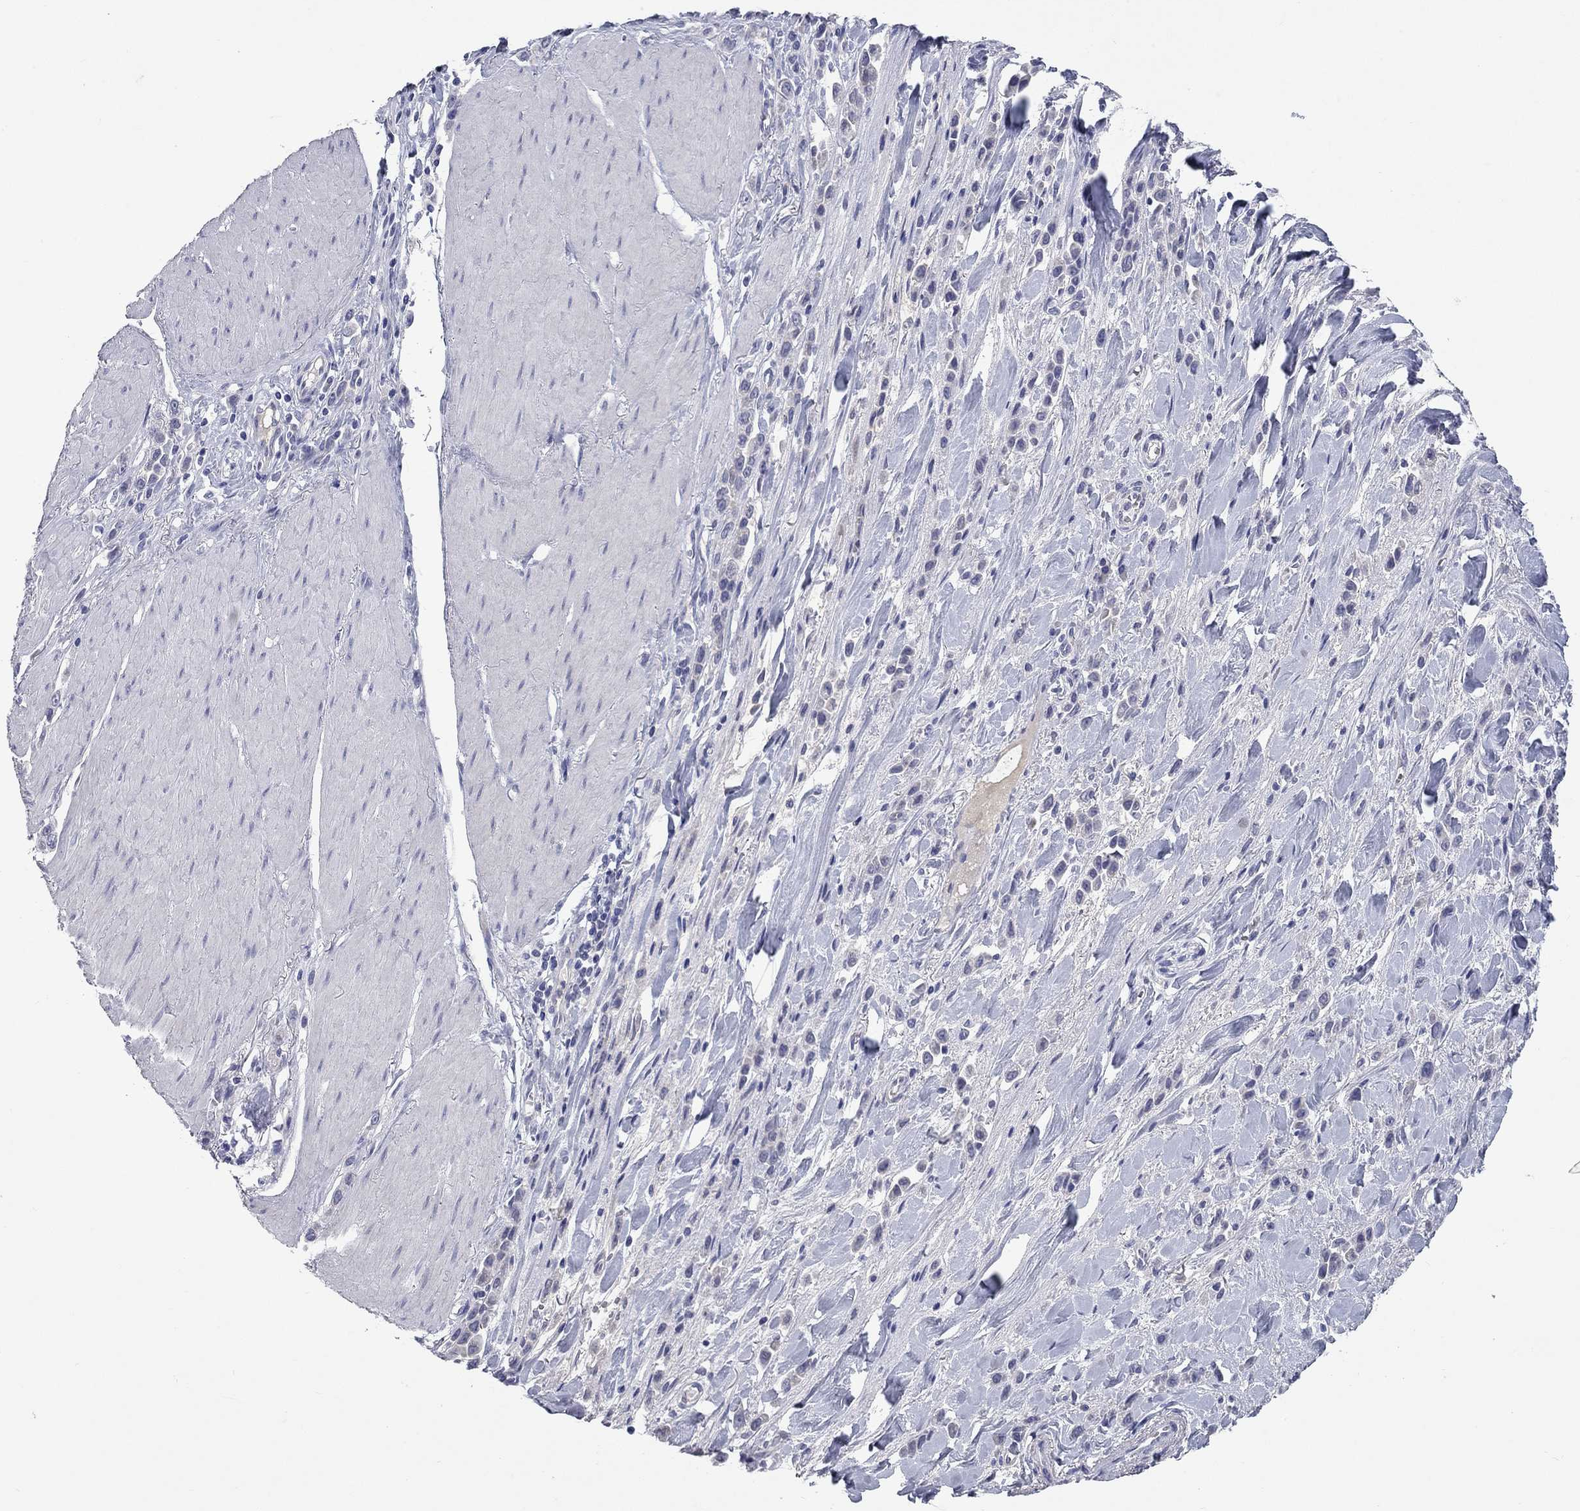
{"staining": {"intensity": "negative", "quantity": "none", "location": "none"}, "tissue": "stomach cancer", "cell_type": "Tumor cells", "image_type": "cancer", "snomed": [{"axis": "morphology", "description": "Adenocarcinoma, NOS"}, {"axis": "topography", "description": "Stomach"}], "caption": "Tumor cells are negative for brown protein staining in adenocarcinoma (stomach). (DAB (3,3'-diaminobenzidine) immunohistochemistry (IHC) with hematoxylin counter stain).", "gene": "UNC119B", "patient": {"sex": "male", "age": 47}}